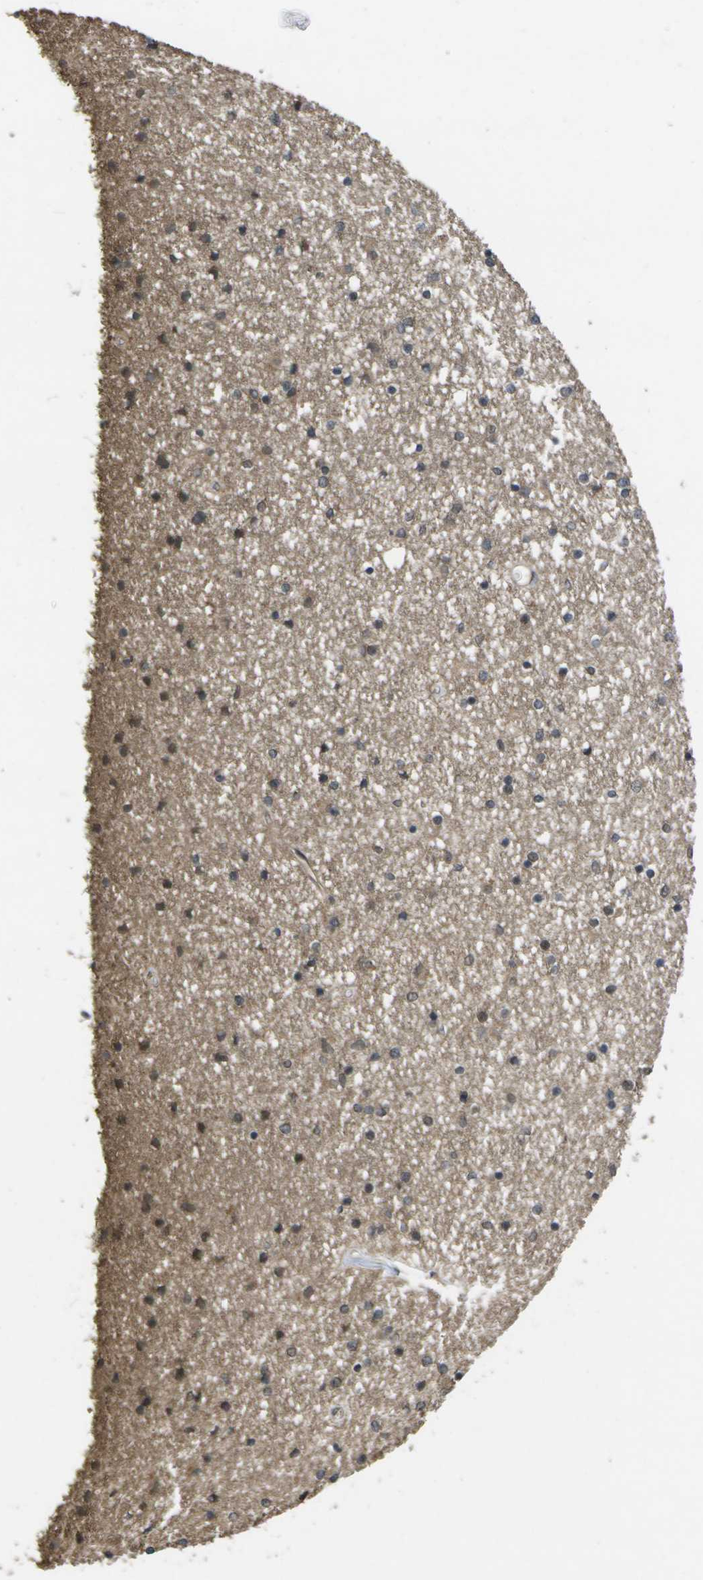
{"staining": {"intensity": "moderate", "quantity": "25%-75%", "location": "cytoplasmic/membranous"}, "tissue": "caudate", "cell_type": "Glial cells", "image_type": "normal", "snomed": [{"axis": "morphology", "description": "Normal tissue, NOS"}, {"axis": "topography", "description": "Lateral ventricle wall"}], "caption": "Immunohistochemistry image of unremarkable caudate: human caudate stained using immunohistochemistry displays medium levels of moderate protein expression localized specifically in the cytoplasmic/membranous of glial cells, appearing as a cytoplasmic/membranous brown color.", "gene": "ALAS1", "patient": {"sex": "female", "age": 54}}